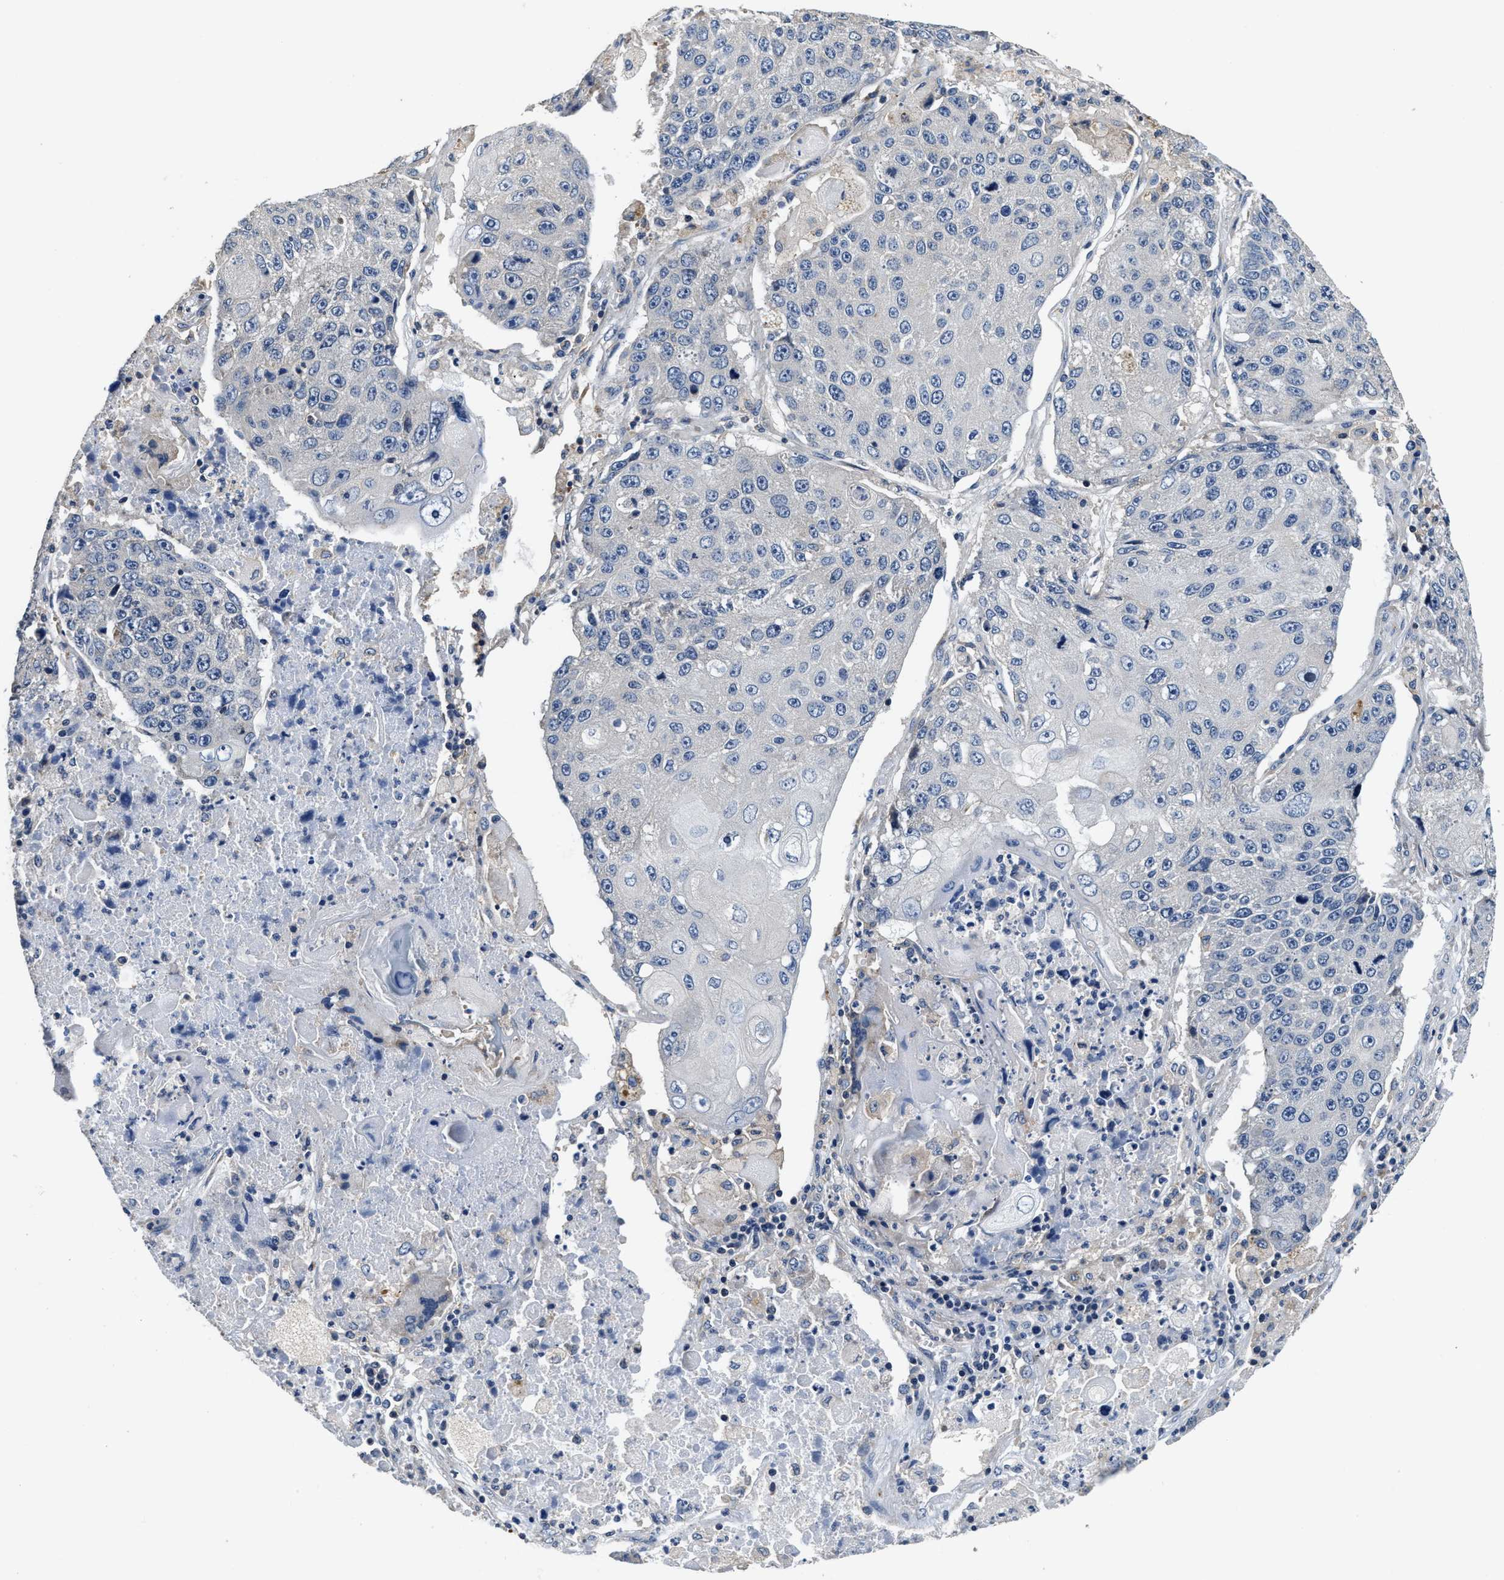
{"staining": {"intensity": "negative", "quantity": "none", "location": "none"}, "tissue": "lung cancer", "cell_type": "Tumor cells", "image_type": "cancer", "snomed": [{"axis": "morphology", "description": "Squamous cell carcinoma, NOS"}, {"axis": "topography", "description": "Lung"}], "caption": "This is an IHC histopathology image of lung cancer (squamous cell carcinoma). There is no positivity in tumor cells.", "gene": "ANKIB1", "patient": {"sex": "male", "age": 61}}